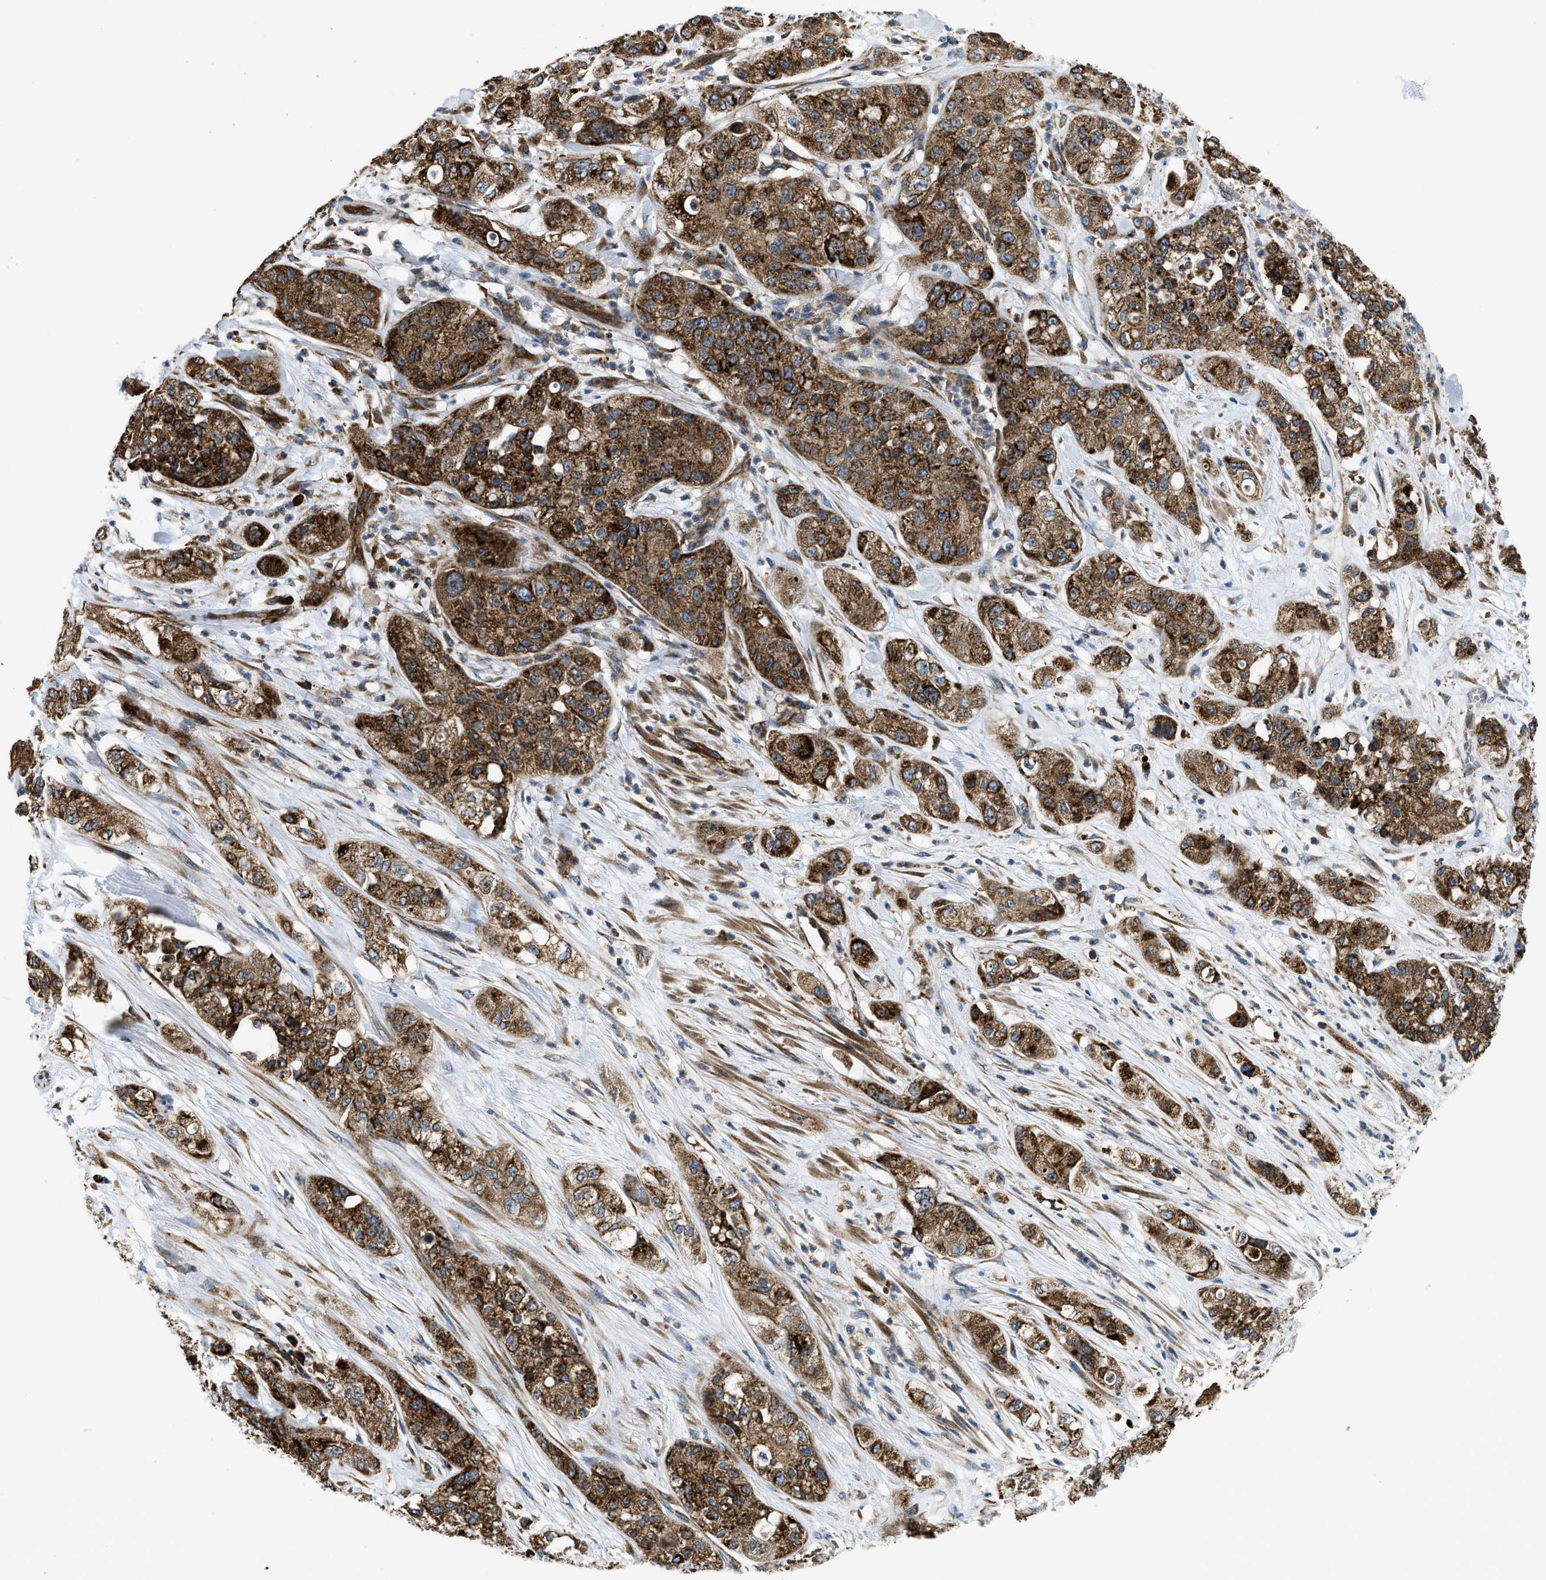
{"staining": {"intensity": "strong", "quantity": ">75%", "location": "cytoplasmic/membranous"}, "tissue": "pancreatic cancer", "cell_type": "Tumor cells", "image_type": "cancer", "snomed": [{"axis": "morphology", "description": "Adenocarcinoma, NOS"}, {"axis": "topography", "description": "Pancreas"}], "caption": "Human pancreatic cancer stained with a protein marker exhibits strong staining in tumor cells.", "gene": "CSPG4", "patient": {"sex": "female", "age": 78}}